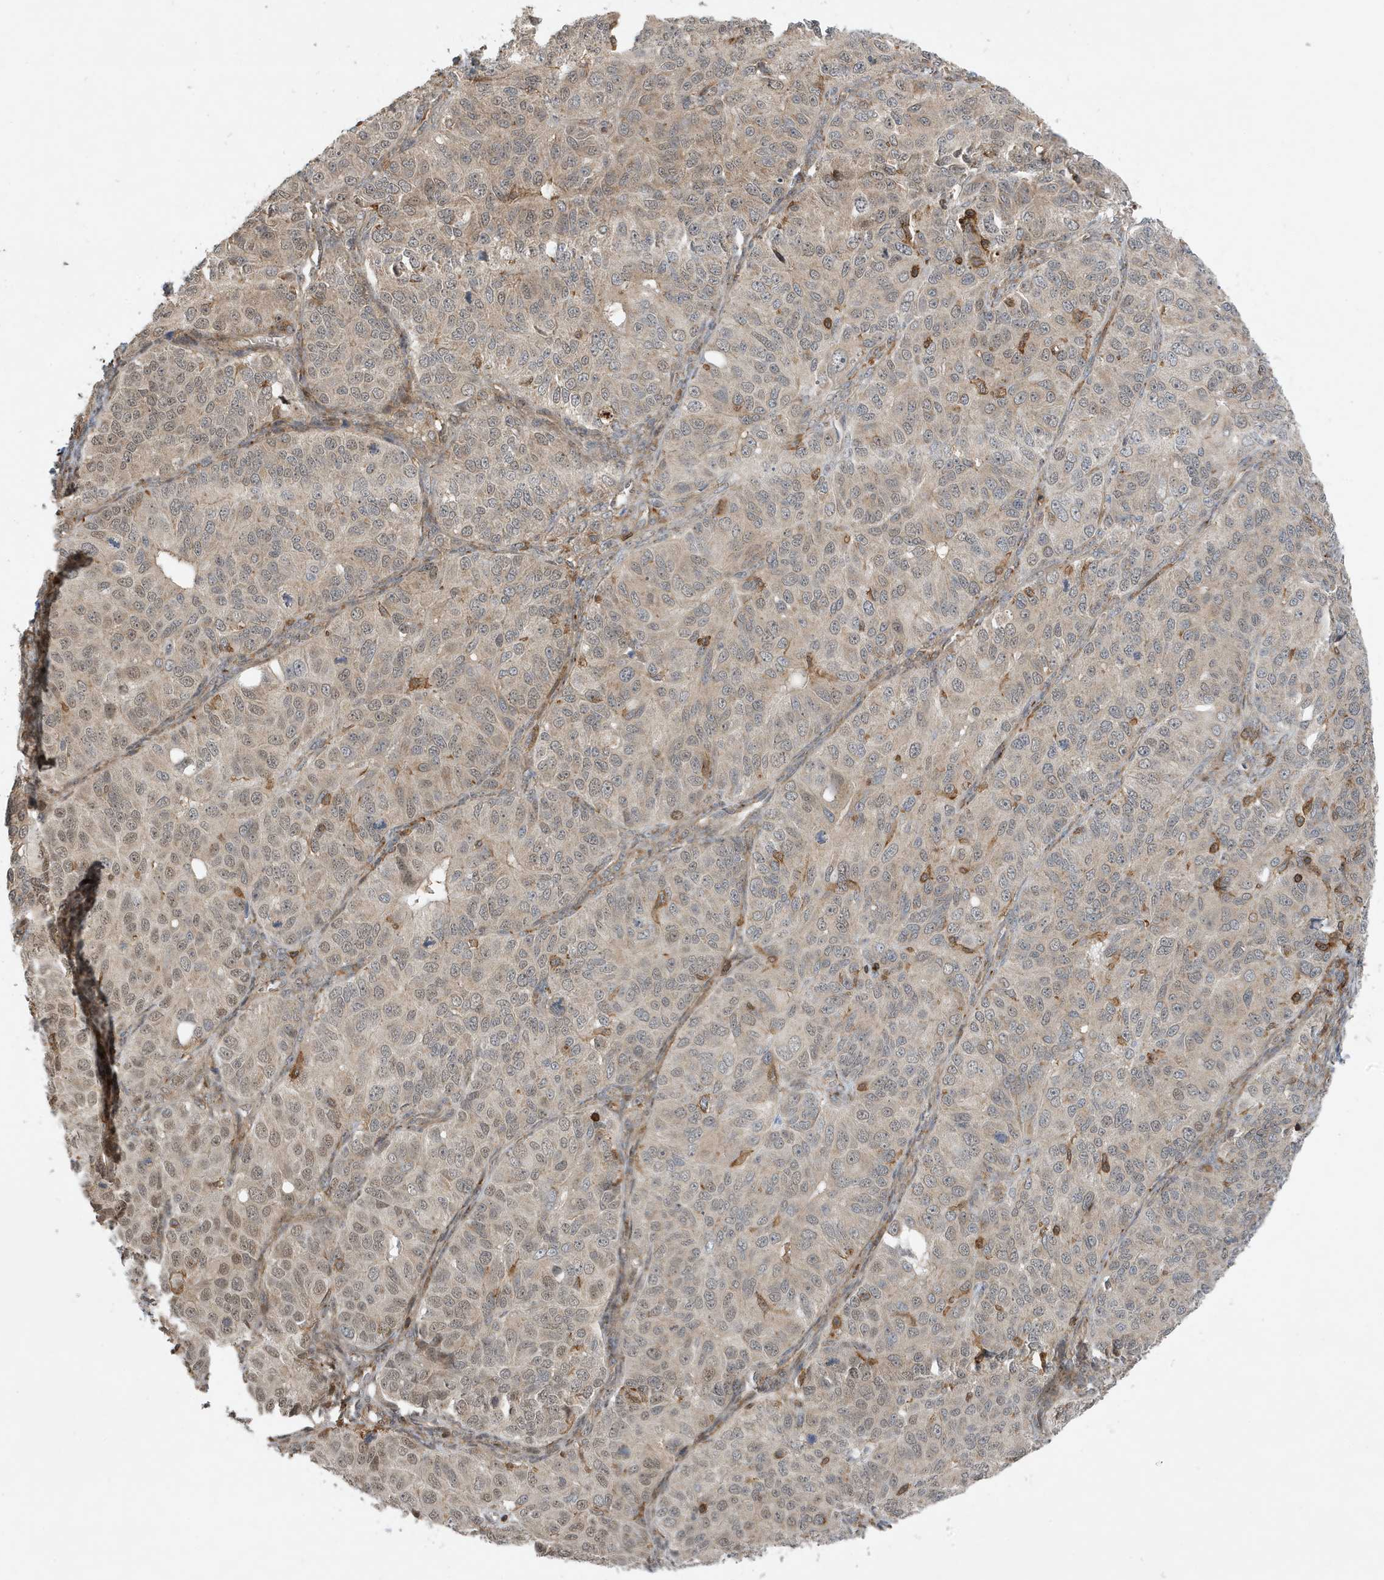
{"staining": {"intensity": "moderate", "quantity": "25%-75%", "location": "nuclear"}, "tissue": "ovarian cancer", "cell_type": "Tumor cells", "image_type": "cancer", "snomed": [{"axis": "morphology", "description": "Carcinoma, endometroid"}, {"axis": "topography", "description": "Ovary"}], "caption": "Protein staining displays moderate nuclear positivity in approximately 25%-75% of tumor cells in ovarian cancer.", "gene": "TATDN3", "patient": {"sex": "female", "age": 51}}